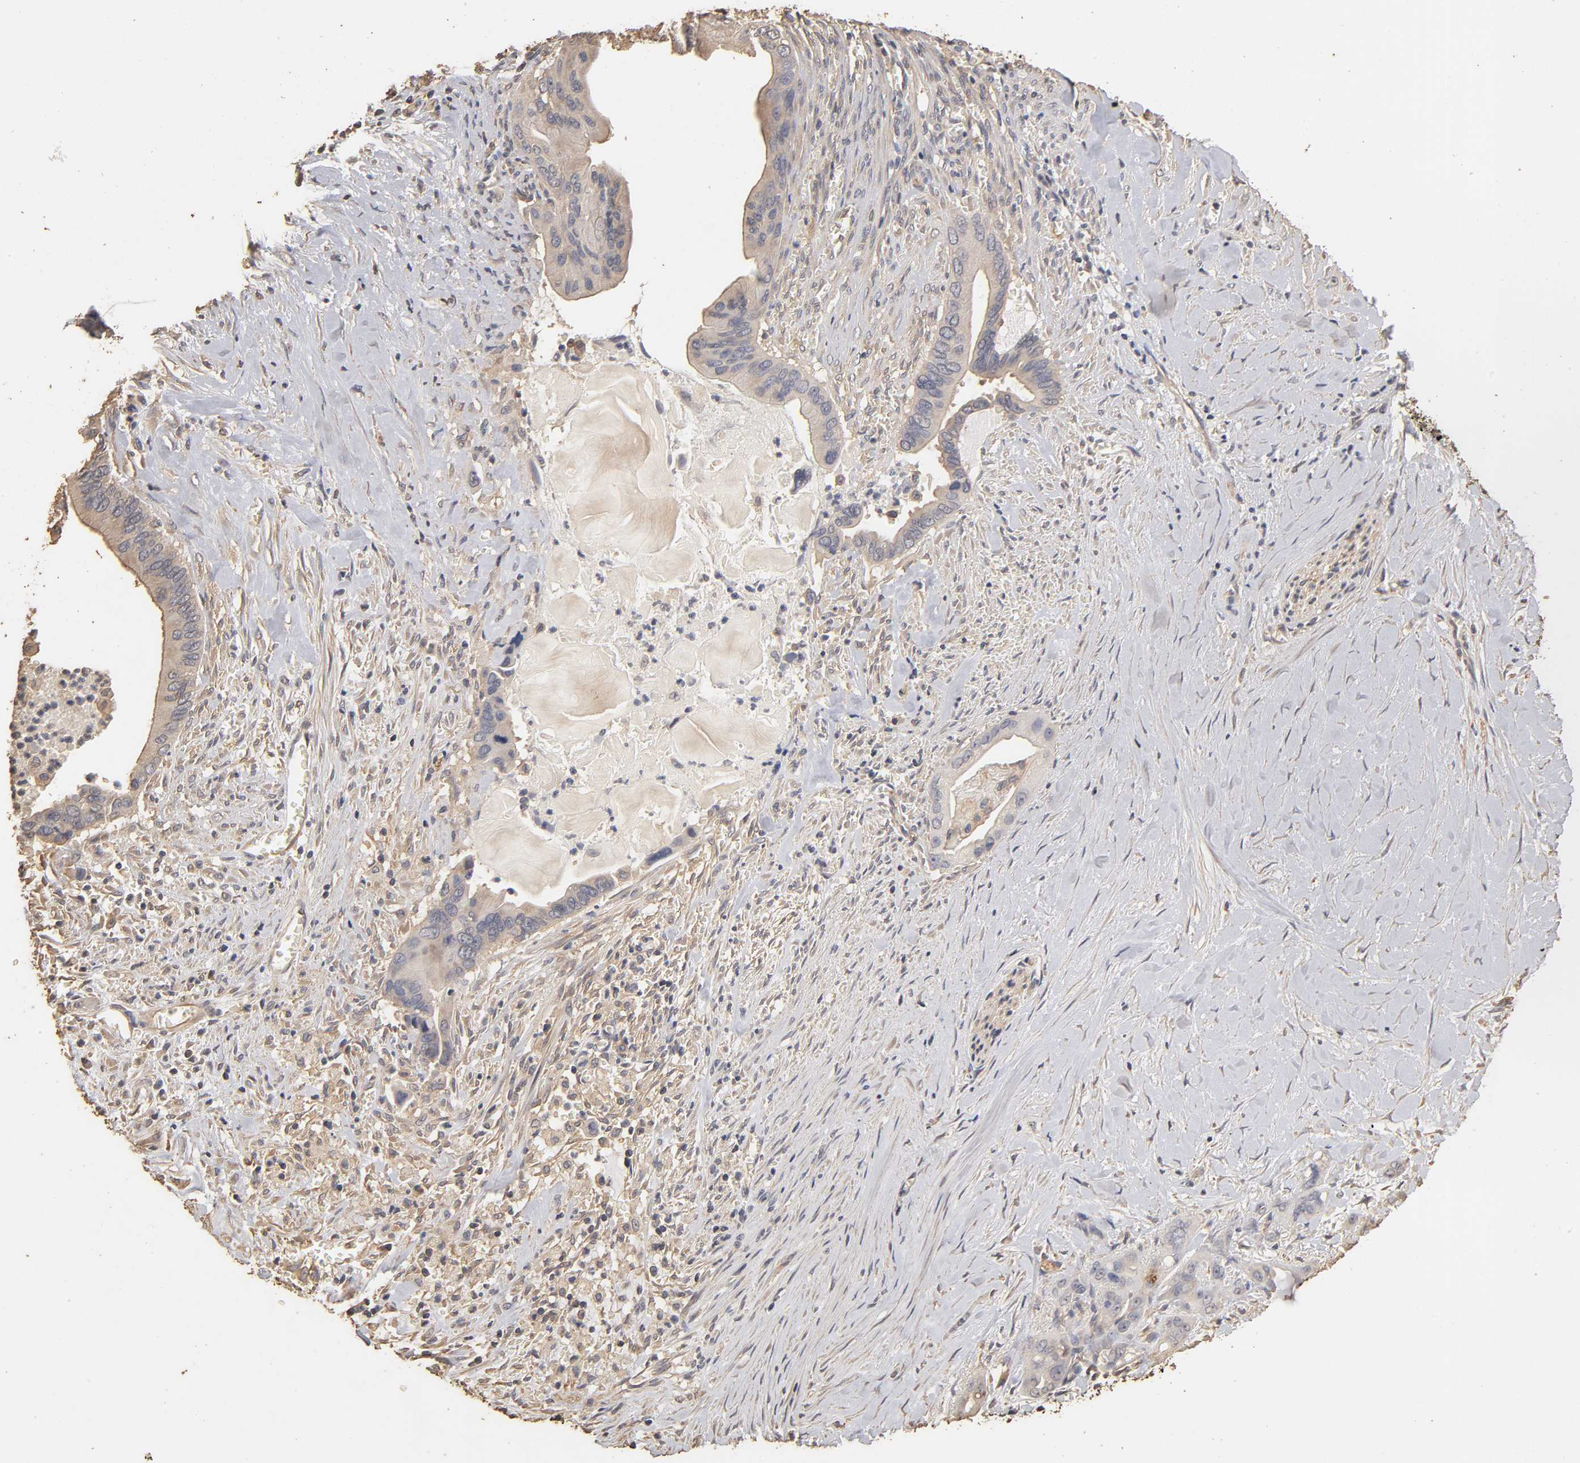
{"staining": {"intensity": "negative", "quantity": "none", "location": "none"}, "tissue": "pancreatic cancer", "cell_type": "Tumor cells", "image_type": "cancer", "snomed": [{"axis": "morphology", "description": "Adenocarcinoma, NOS"}, {"axis": "topography", "description": "Pancreas"}], "caption": "High power microscopy image of an IHC micrograph of pancreatic adenocarcinoma, revealing no significant expression in tumor cells.", "gene": "VSIG4", "patient": {"sex": "male", "age": 59}}